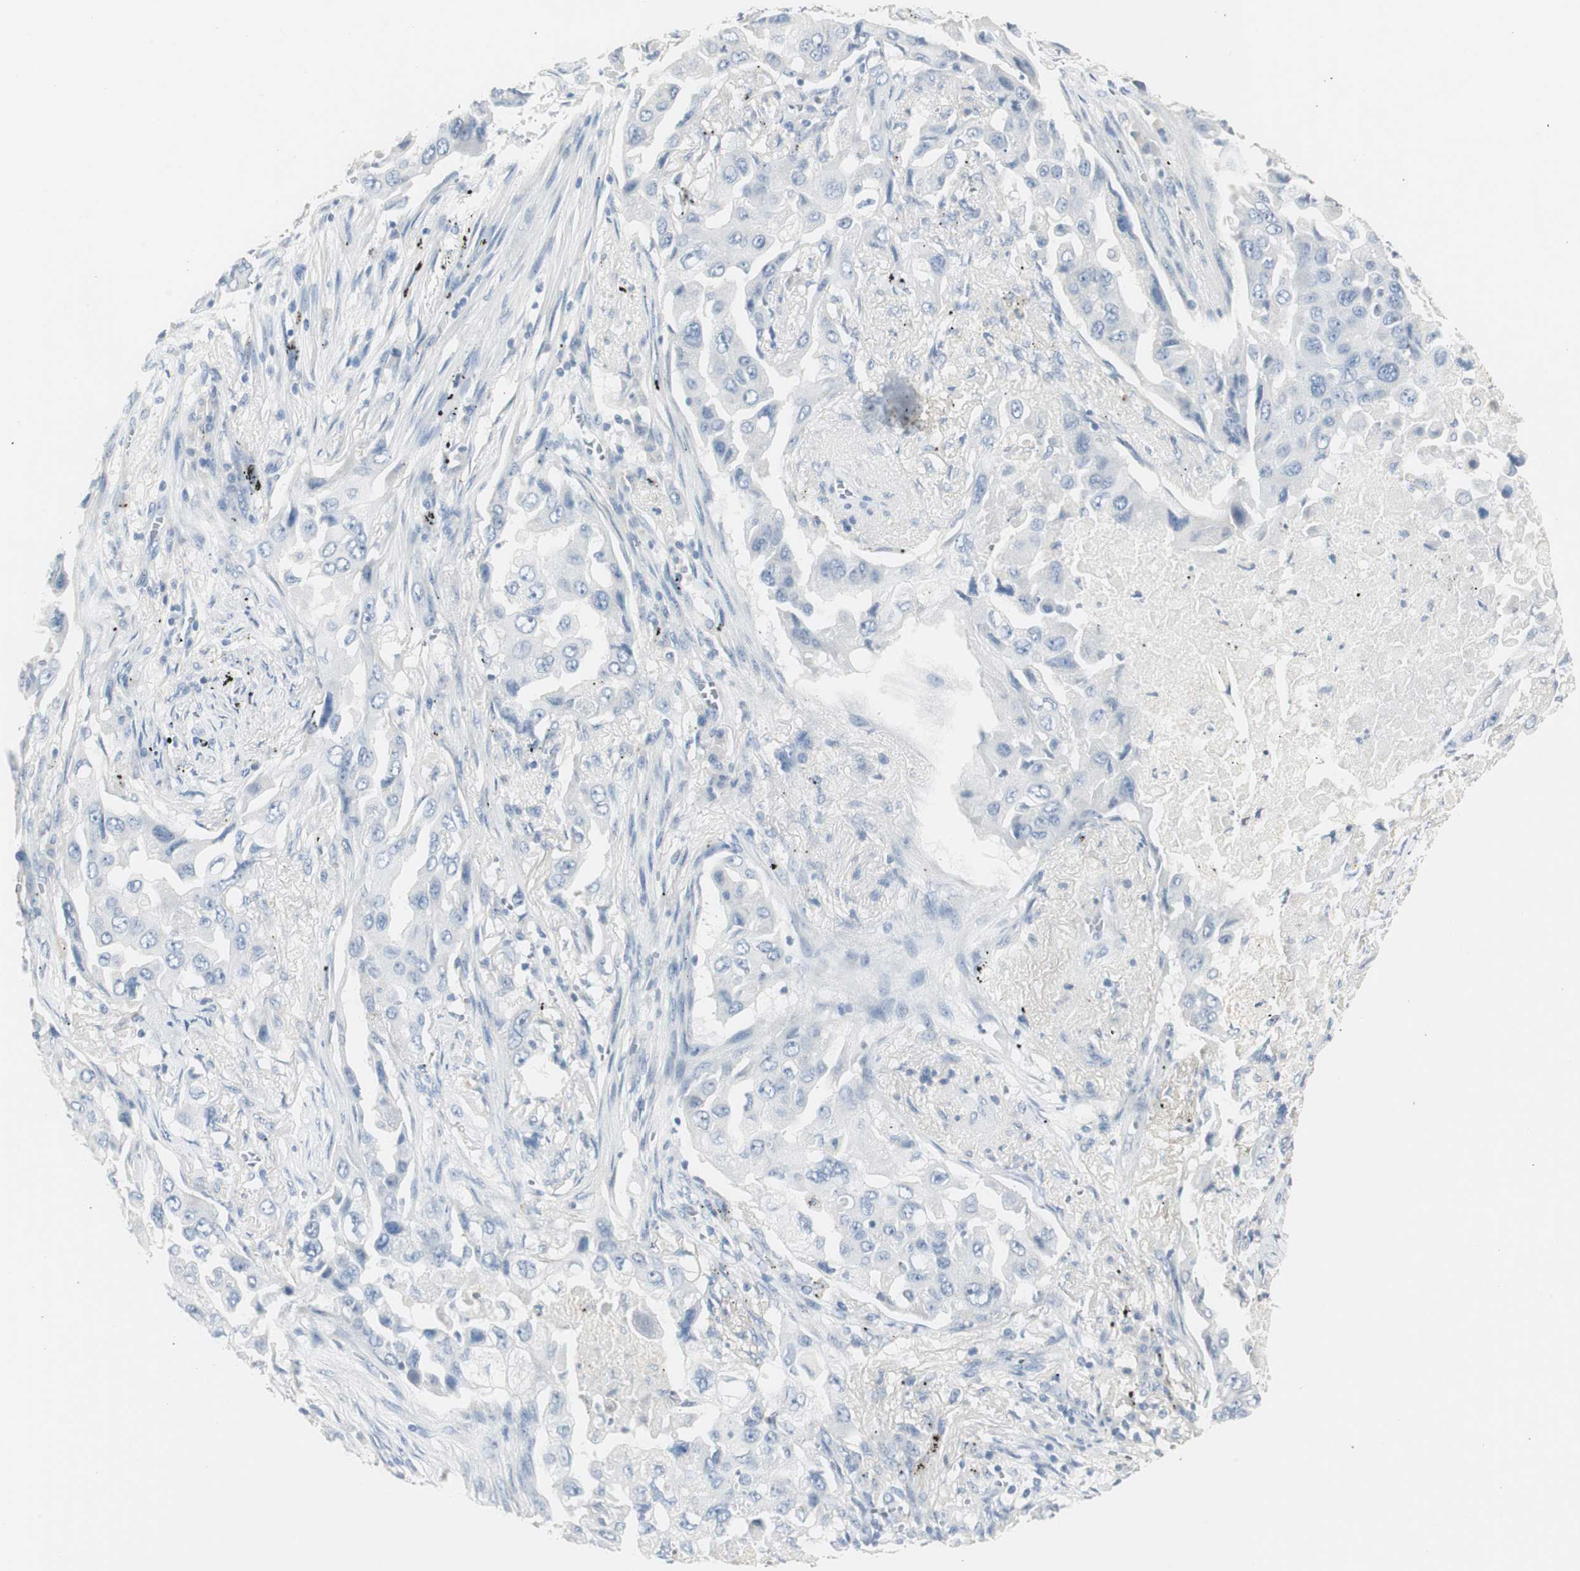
{"staining": {"intensity": "negative", "quantity": "none", "location": "none"}, "tissue": "lung cancer", "cell_type": "Tumor cells", "image_type": "cancer", "snomed": [{"axis": "morphology", "description": "Adenocarcinoma, NOS"}, {"axis": "topography", "description": "Lung"}], "caption": "High power microscopy photomicrograph of an IHC histopathology image of lung cancer (adenocarcinoma), revealing no significant expression in tumor cells.", "gene": "LRP2", "patient": {"sex": "female", "age": 65}}